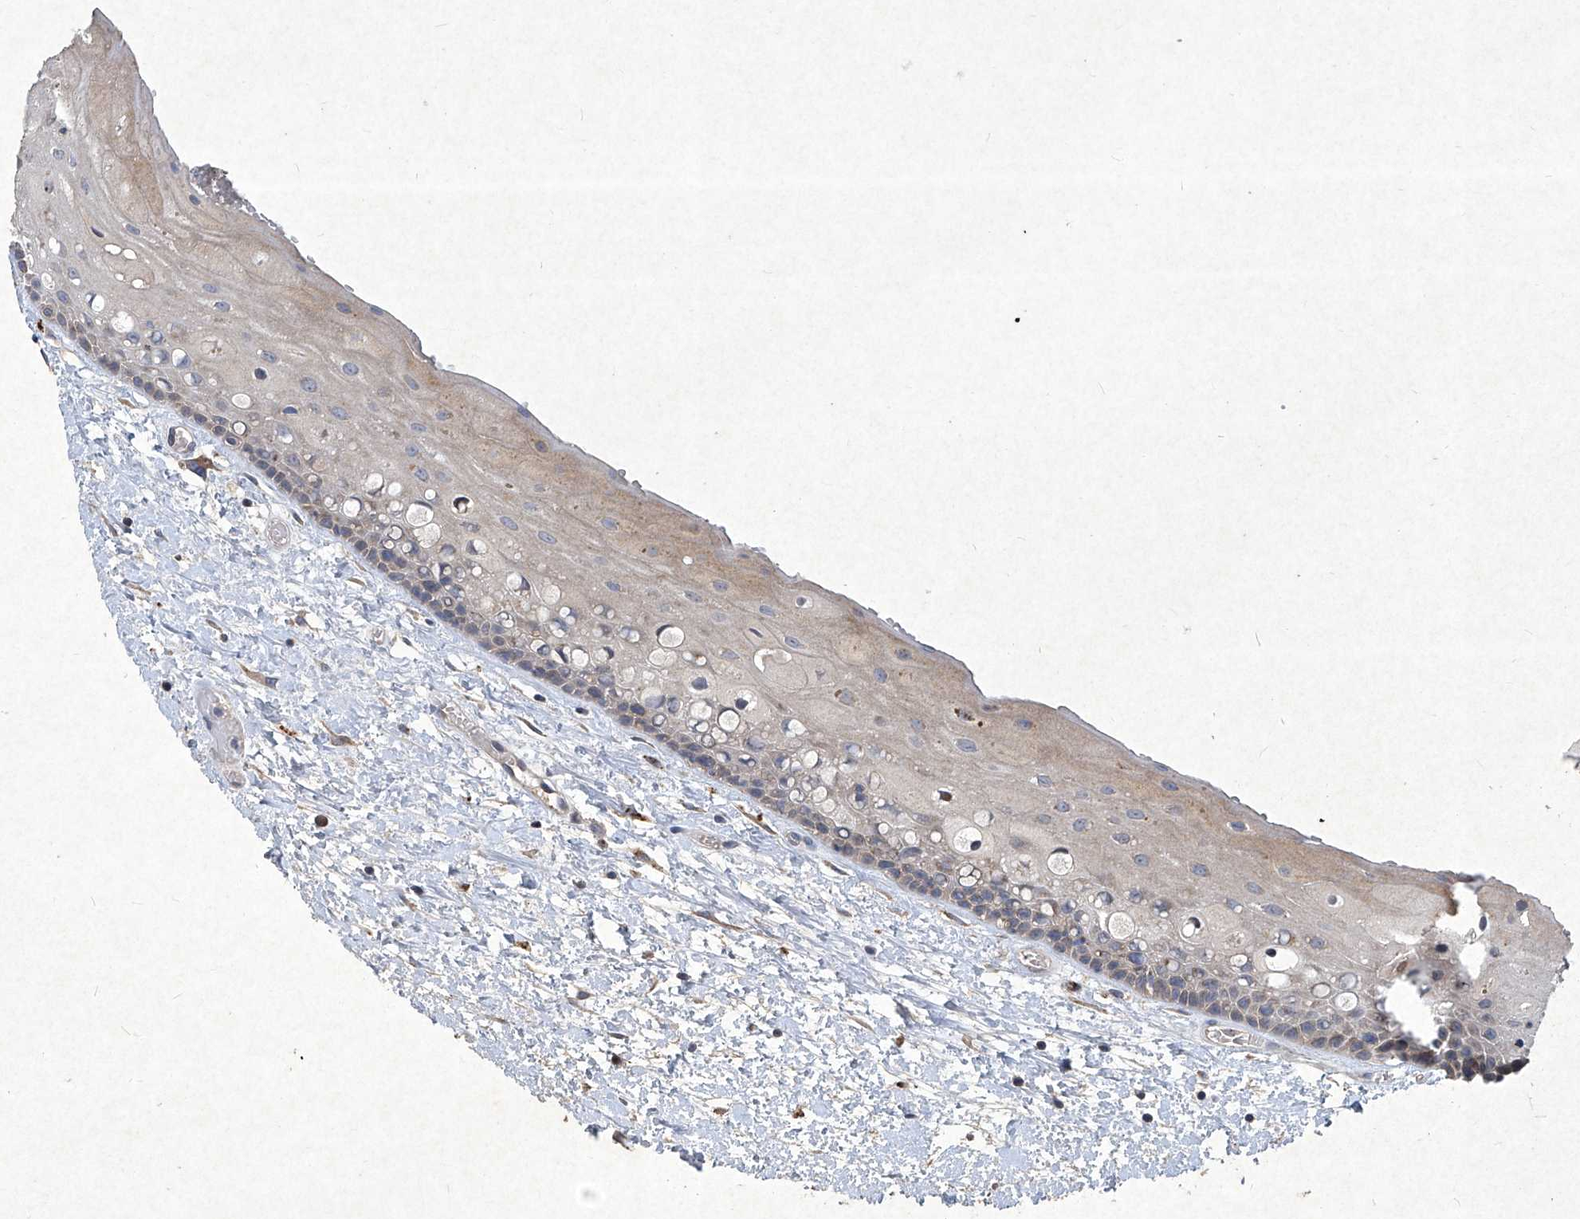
{"staining": {"intensity": "weak", "quantity": "25%-75%", "location": "cytoplasmic/membranous"}, "tissue": "oral mucosa", "cell_type": "Squamous epithelial cells", "image_type": "normal", "snomed": [{"axis": "morphology", "description": "Normal tissue, NOS"}, {"axis": "topography", "description": "Oral tissue"}], "caption": "This is a histology image of IHC staining of normal oral mucosa, which shows weak positivity in the cytoplasmic/membranous of squamous epithelial cells.", "gene": "MED16", "patient": {"sex": "female", "age": 76}}